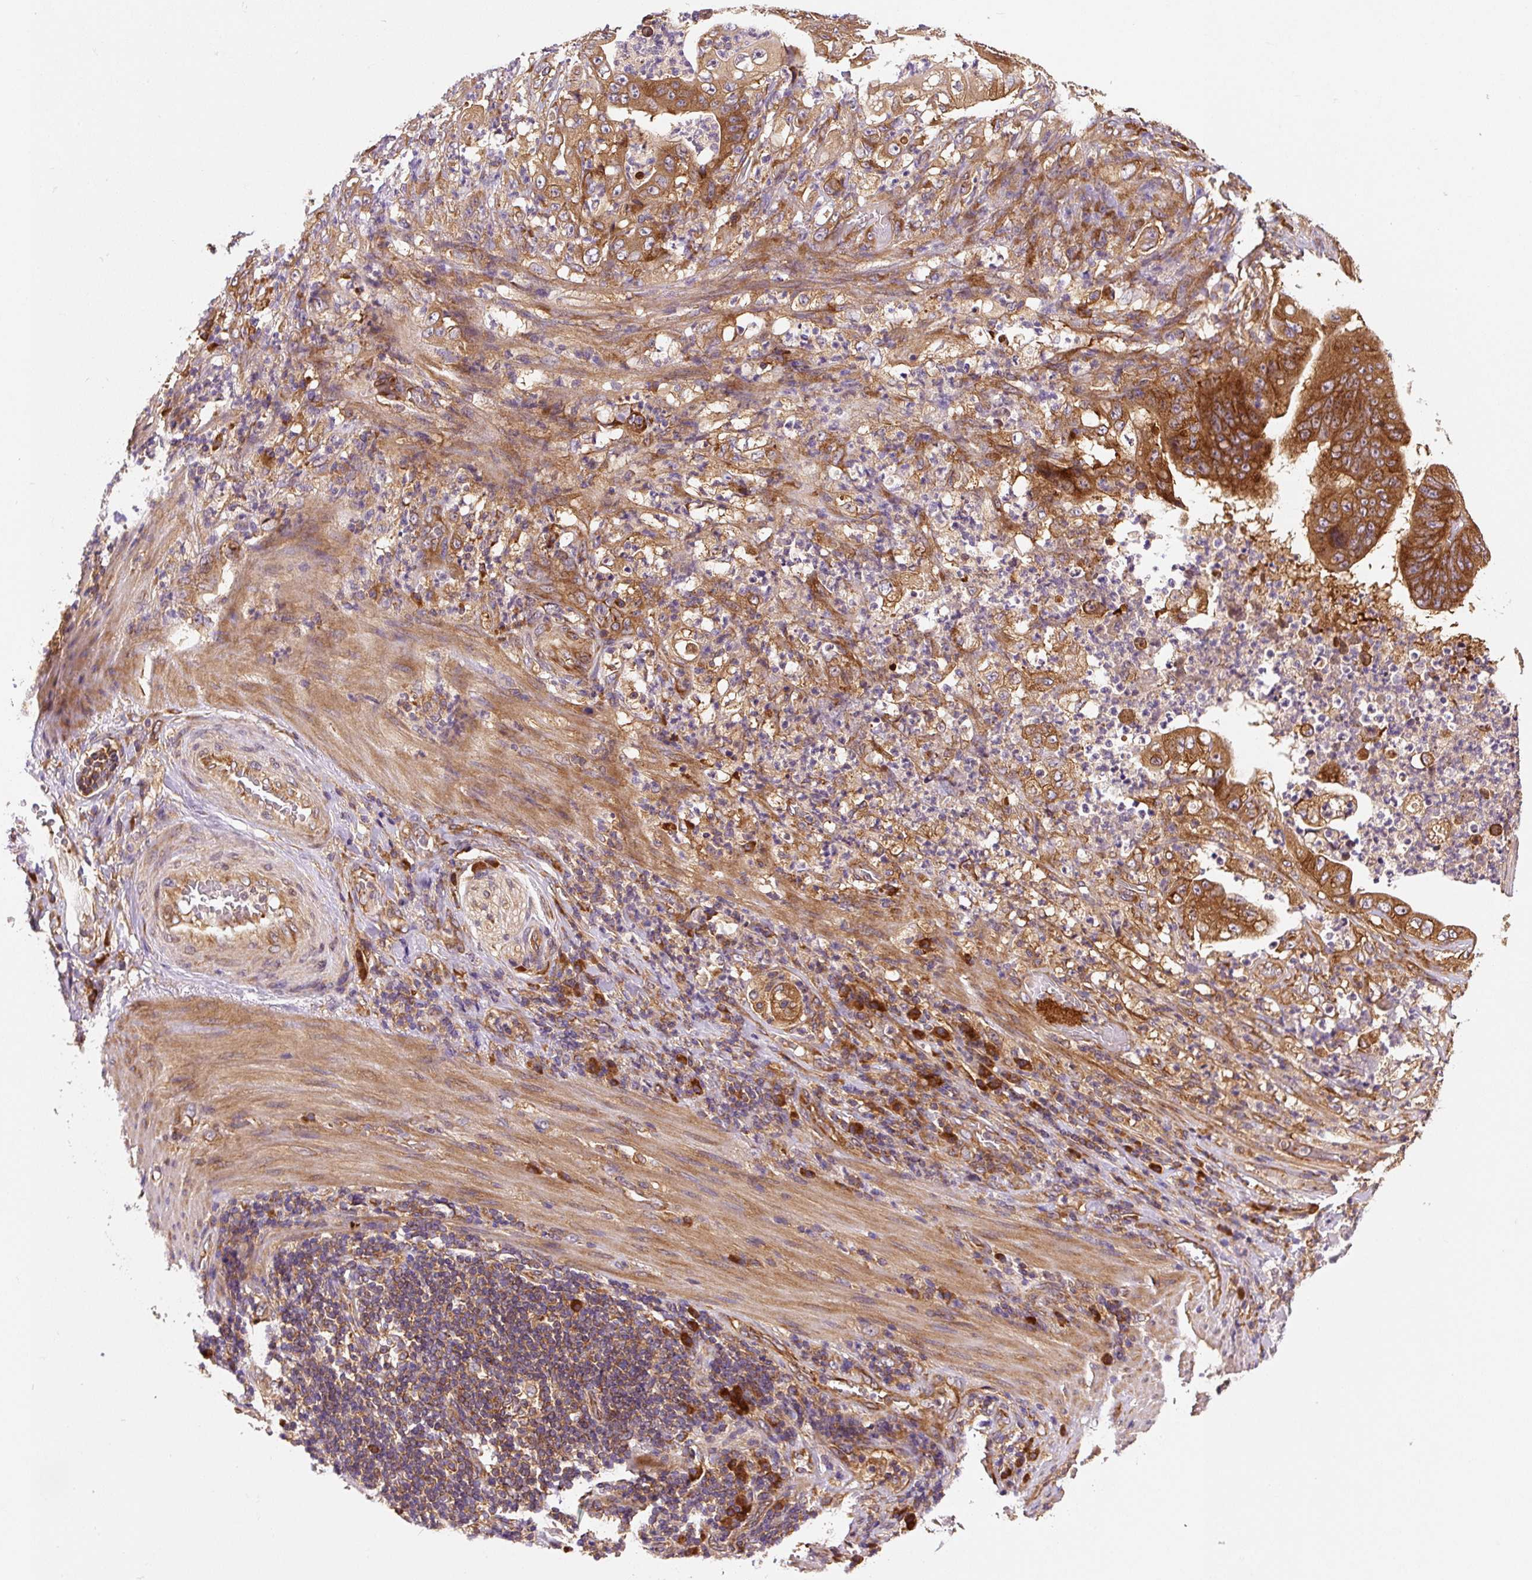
{"staining": {"intensity": "strong", "quantity": ">75%", "location": "cytoplasmic/membranous"}, "tissue": "stomach cancer", "cell_type": "Tumor cells", "image_type": "cancer", "snomed": [{"axis": "morphology", "description": "Adenocarcinoma, NOS"}, {"axis": "topography", "description": "Stomach"}], "caption": "Immunohistochemical staining of human stomach cancer (adenocarcinoma) demonstrates high levels of strong cytoplasmic/membranous protein staining in approximately >75% of tumor cells. The protein is shown in brown color, while the nuclei are stained blue.", "gene": "EIF2S2", "patient": {"sex": "female", "age": 73}}